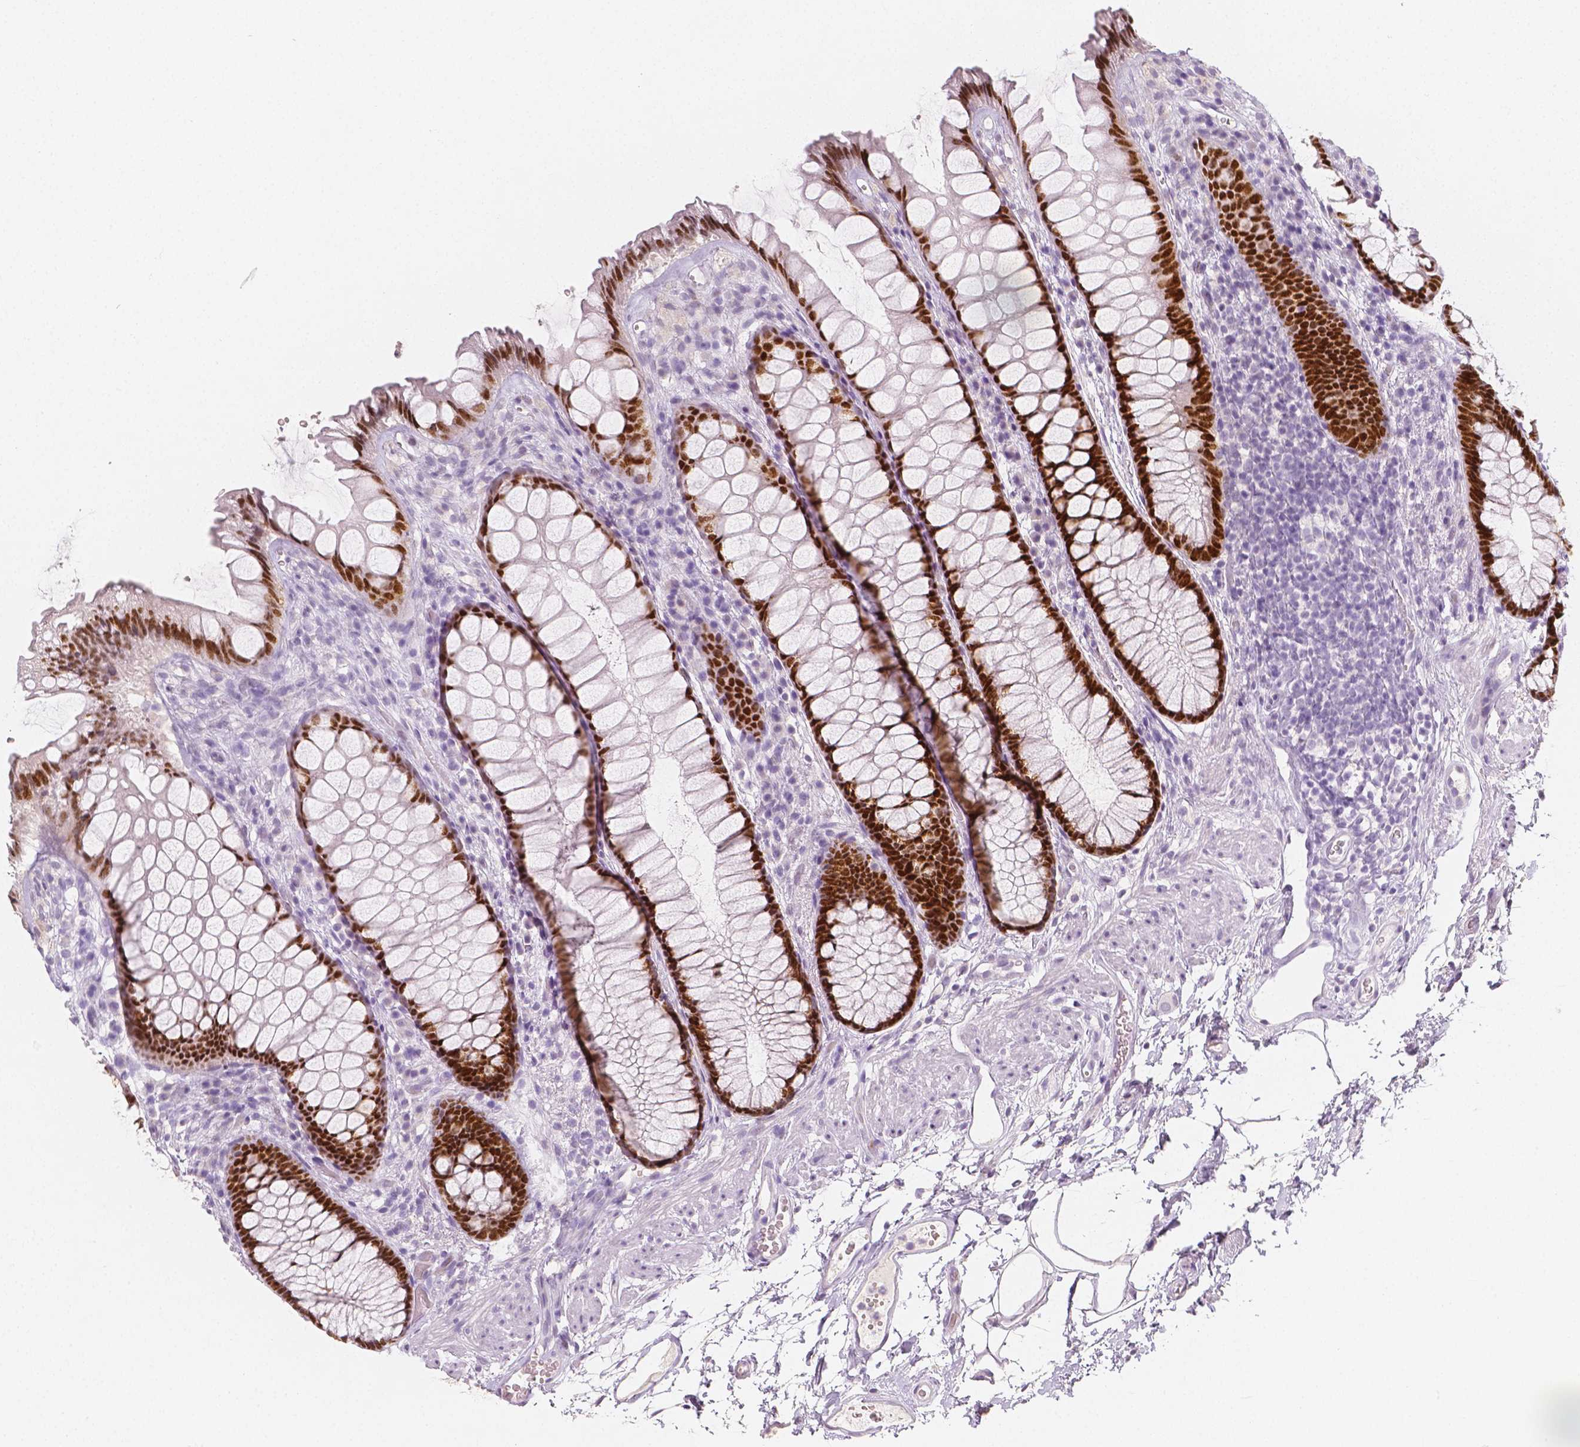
{"staining": {"intensity": "strong", "quantity": ">75%", "location": "nuclear"}, "tissue": "rectum", "cell_type": "Glandular cells", "image_type": "normal", "snomed": [{"axis": "morphology", "description": "Normal tissue, NOS"}, {"axis": "topography", "description": "Rectum"}], "caption": "Glandular cells display strong nuclear positivity in about >75% of cells in unremarkable rectum.", "gene": "HNF1B", "patient": {"sex": "female", "age": 62}}